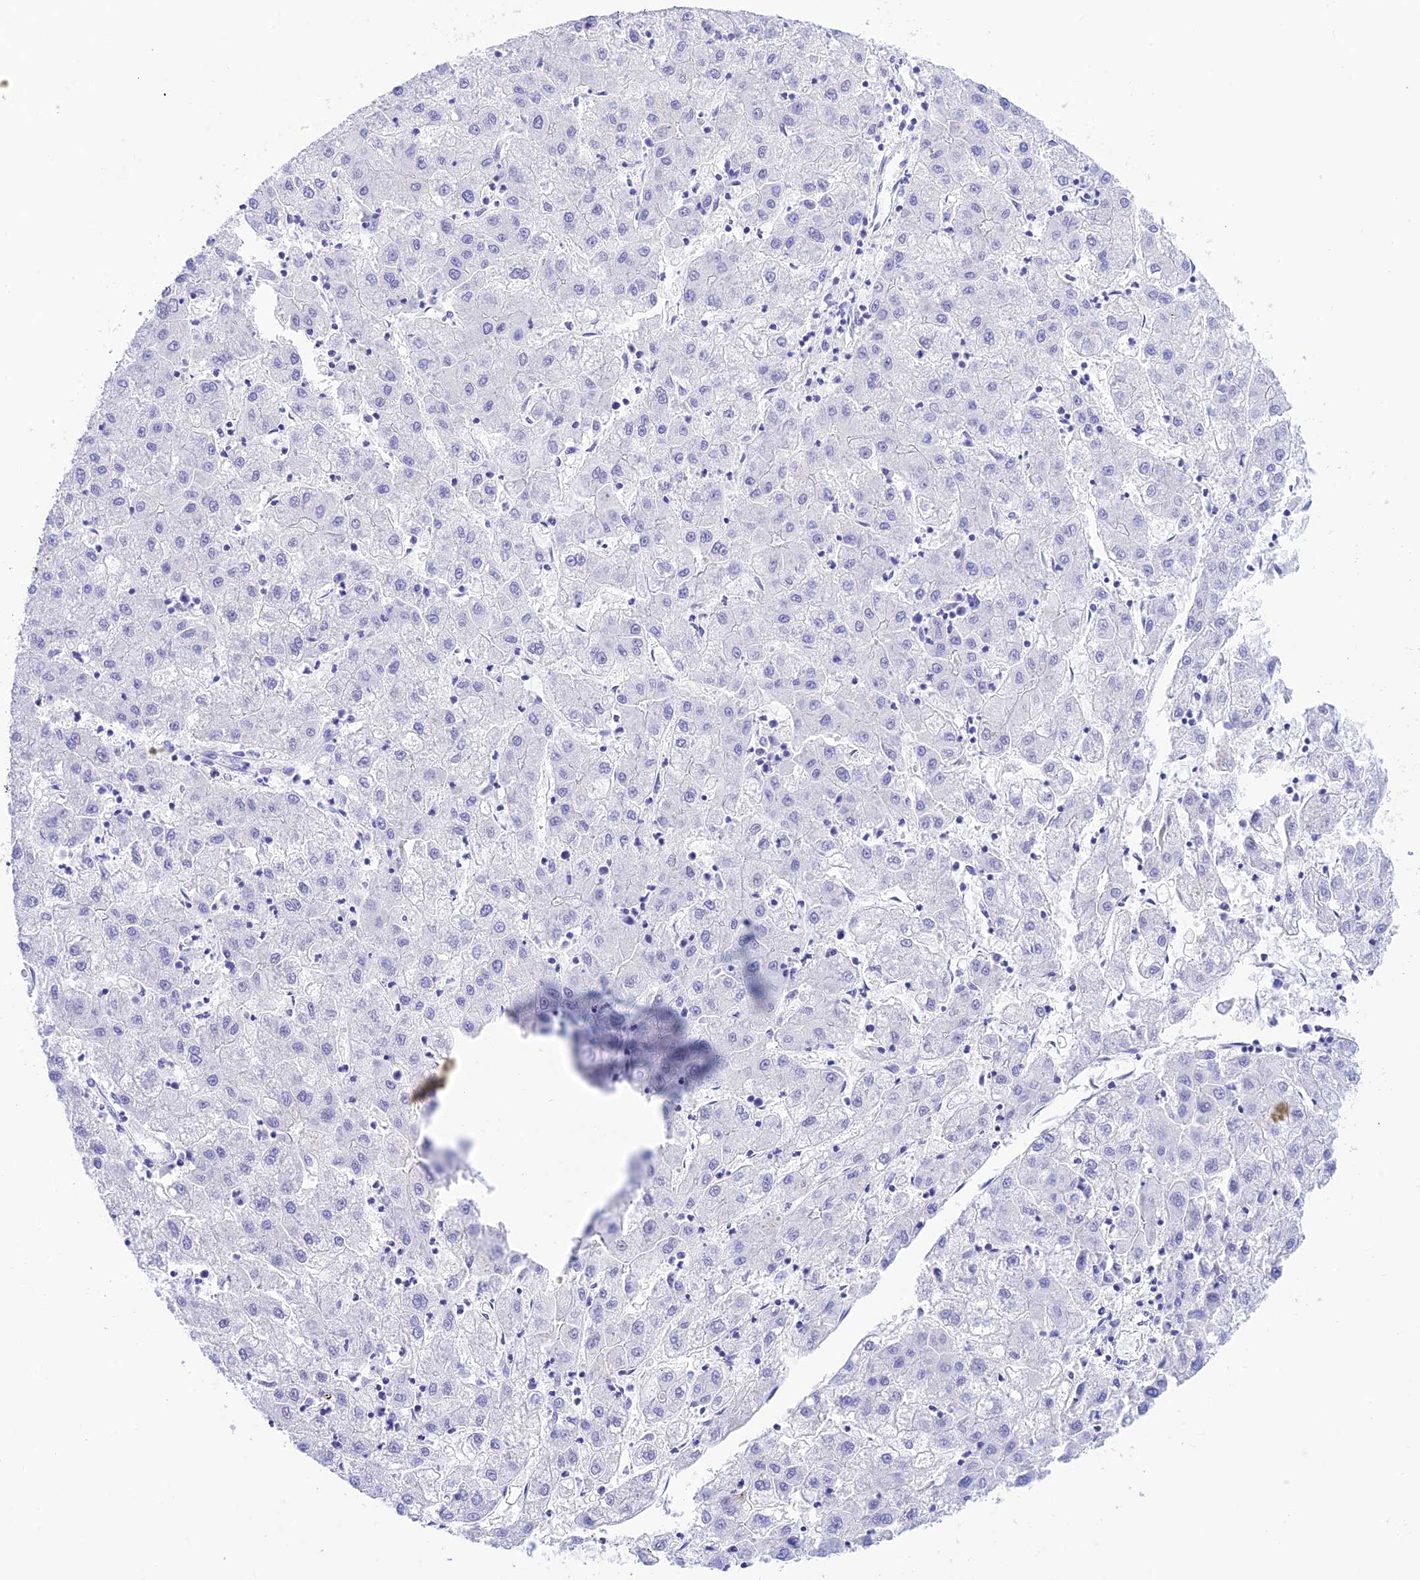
{"staining": {"intensity": "negative", "quantity": "none", "location": "none"}, "tissue": "liver cancer", "cell_type": "Tumor cells", "image_type": "cancer", "snomed": [{"axis": "morphology", "description": "Carcinoma, Hepatocellular, NOS"}, {"axis": "topography", "description": "Liver"}], "caption": "Tumor cells are negative for brown protein staining in liver hepatocellular carcinoma. The staining is performed using DAB (3,3'-diaminobenzidine) brown chromogen with nuclei counter-stained in using hematoxylin.", "gene": "PRNP", "patient": {"sex": "male", "age": 72}}